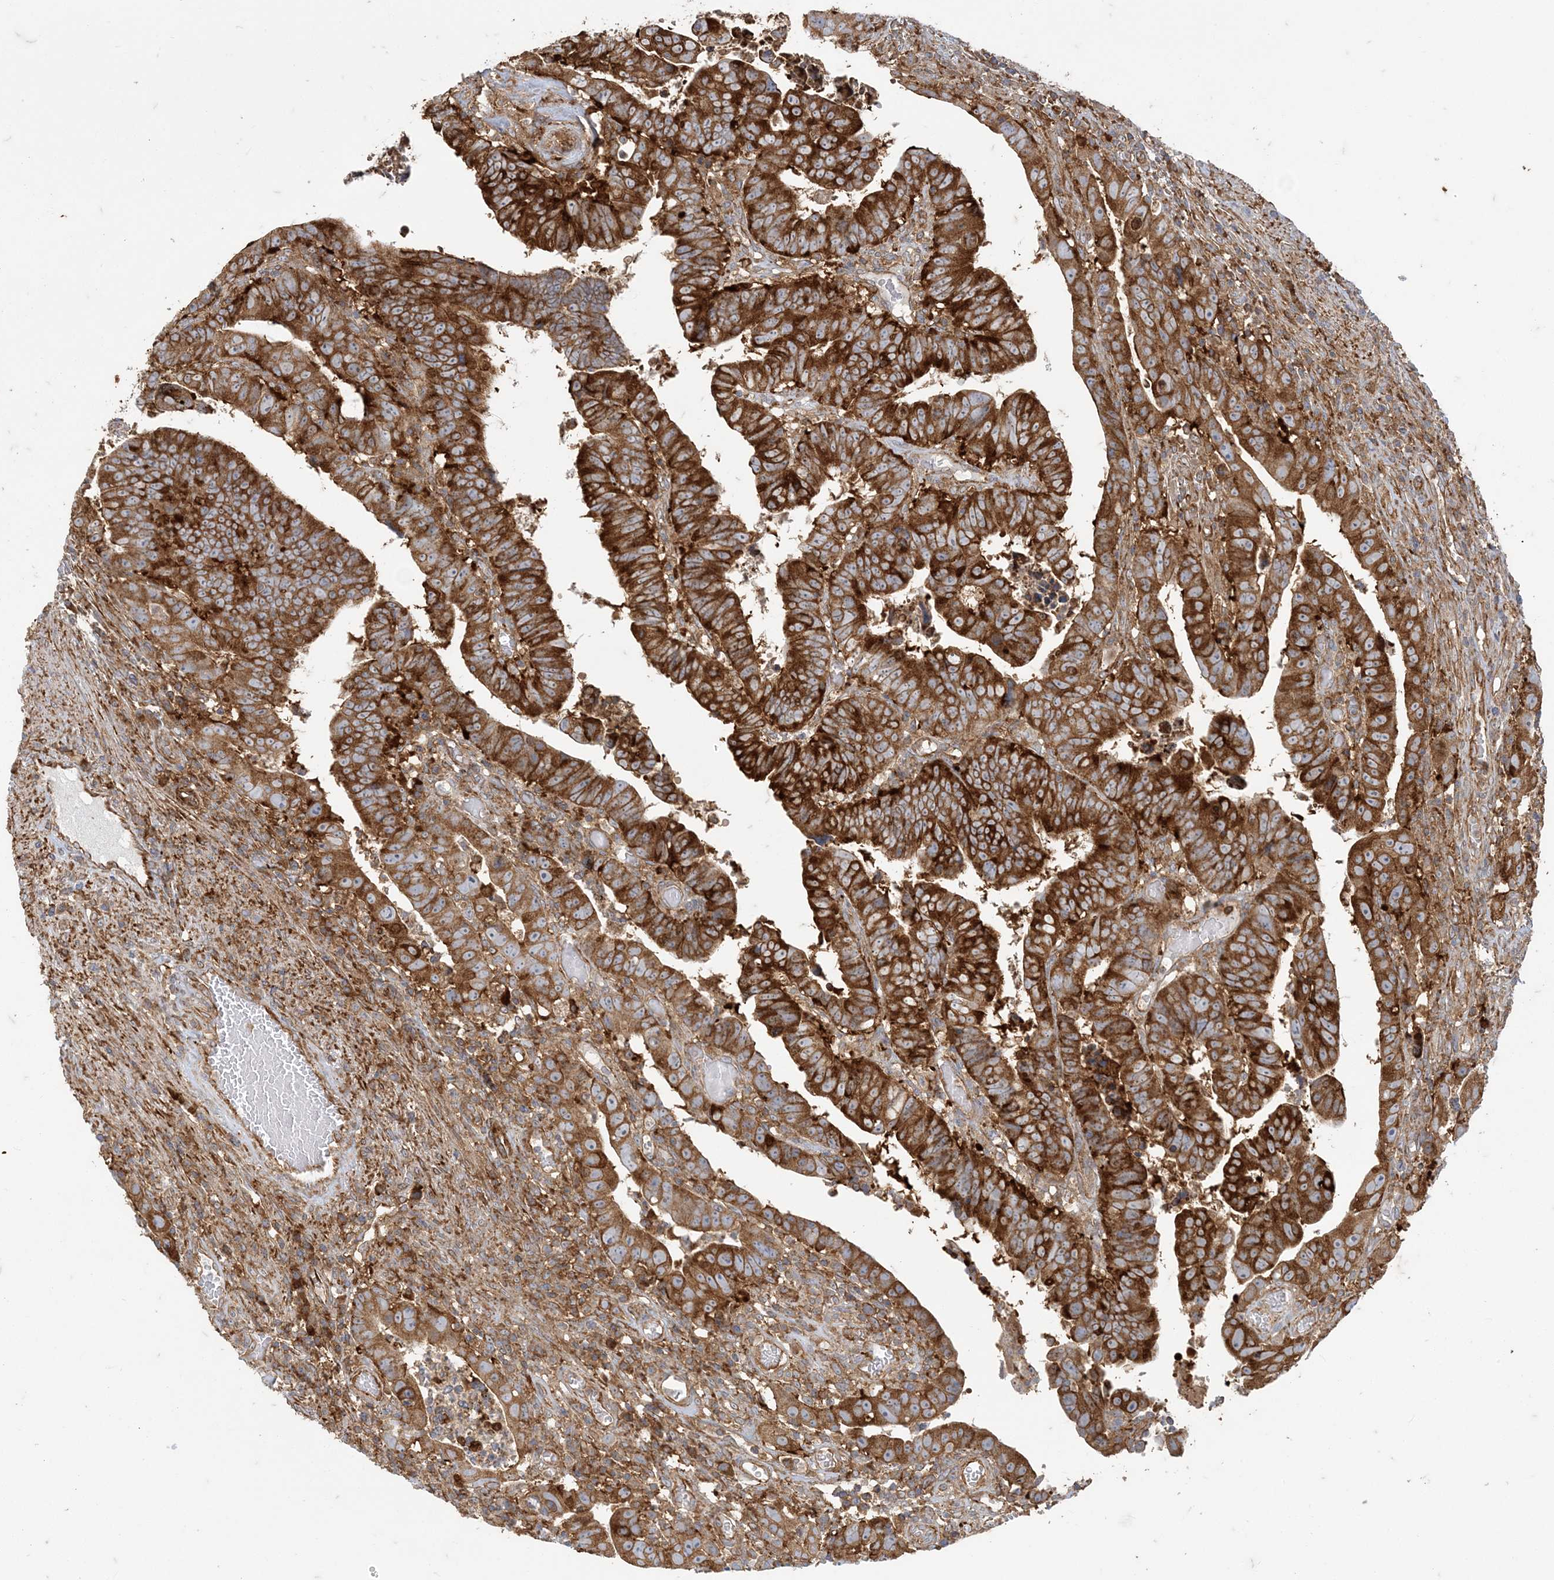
{"staining": {"intensity": "strong", "quantity": ">75%", "location": "cytoplasmic/membranous"}, "tissue": "colorectal cancer", "cell_type": "Tumor cells", "image_type": "cancer", "snomed": [{"axis": "morphology", "description": "Normal tissue, NOS"}, {"axis": "morphology", "description": "Adenocarcinoma, NOS"}, {"axis": "topography", "description": "Rectum"}], "caption": "An image of adenocarcinoma (colorectal) stained for a protein exhibits strong cytoplasmic/membranous brown staining in tumor cells.", "gene": "DERL3", "patient": {"sex": "female", "age": 65}}